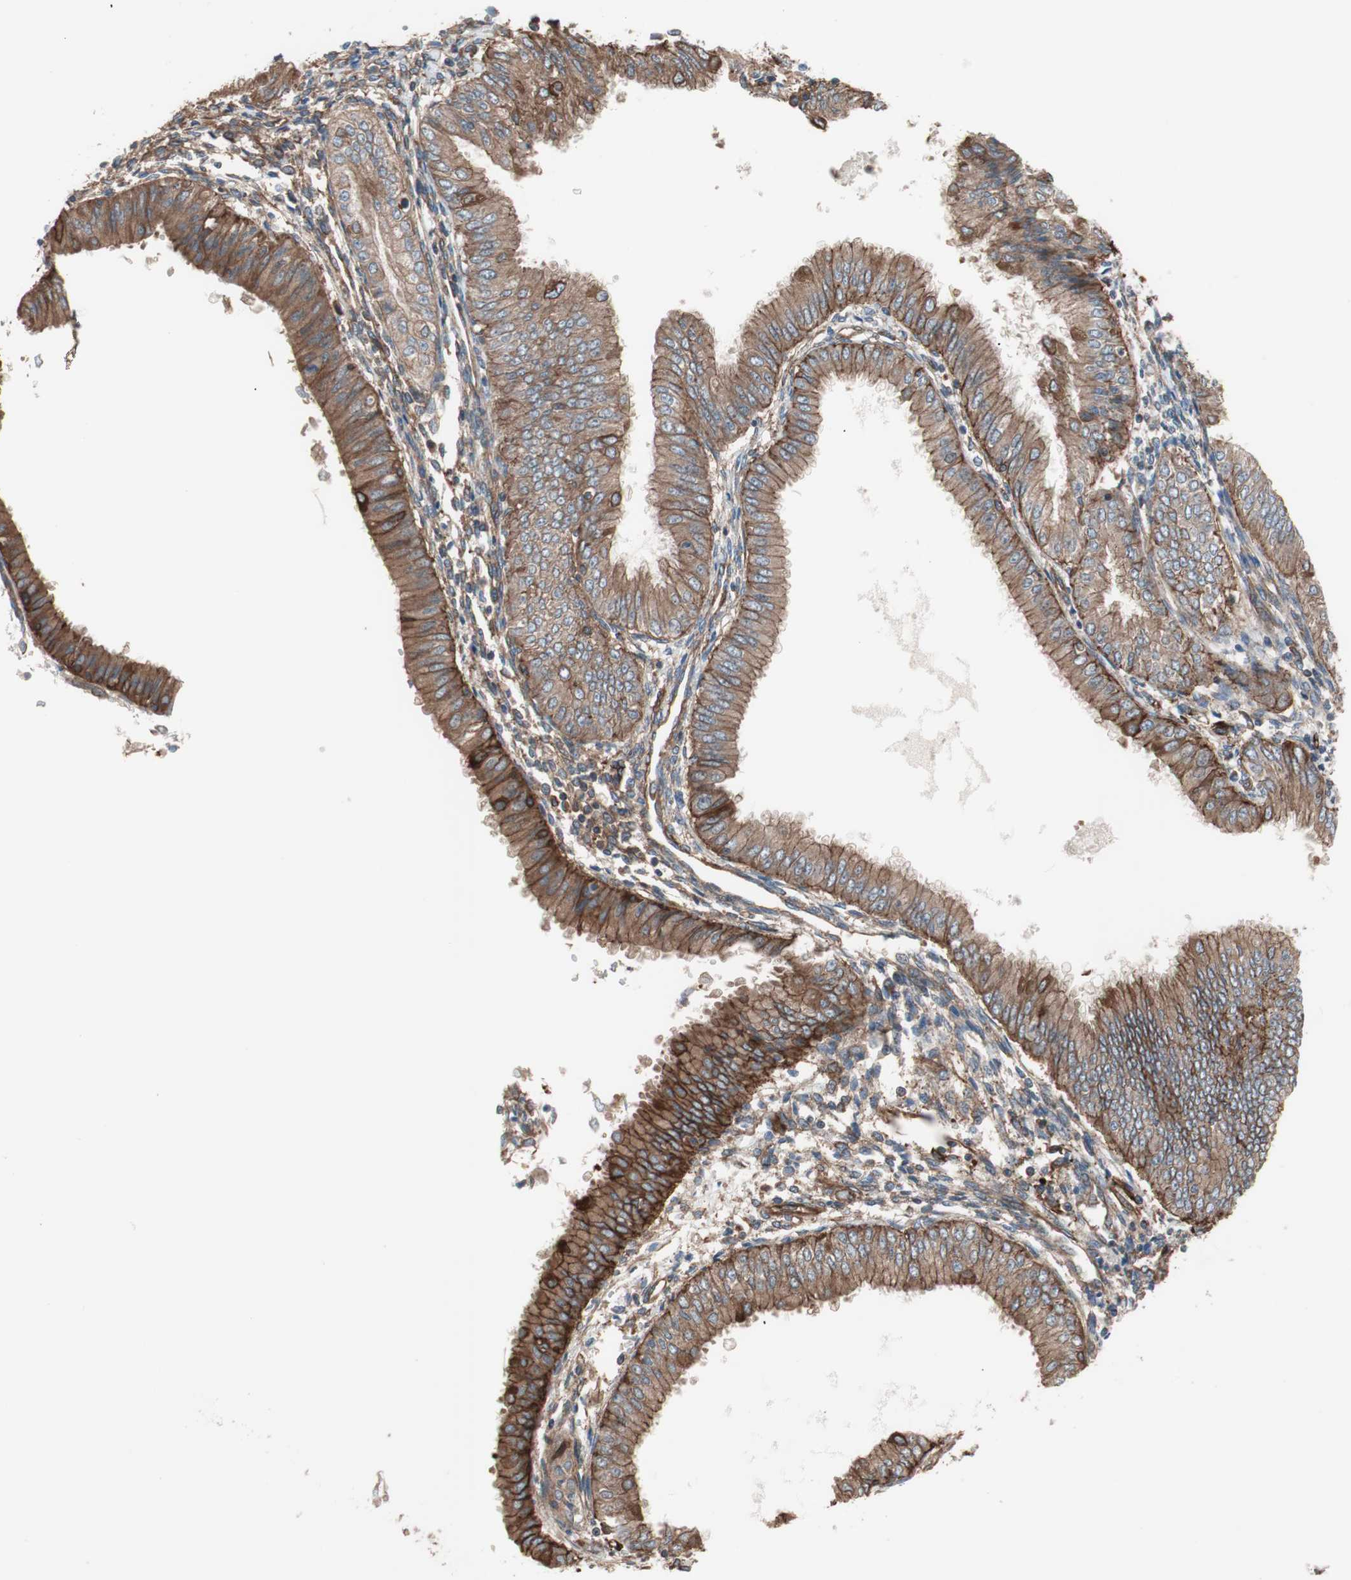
{"staining": {"intensity": "strong", "quantity": ">75%", "location": "cytoplasmic/membranous"}, "tissue": "endometrial cancer", "cell_type": "Tumor cells", "image_type": "cancer", "snomed": [{"axis": "morphology", "description": "Adenocarcinoma, NOS"}, {"axis": "topography", "description": "Endometrium"}], "caption": "Immunohistochemical staining of human endometrial cancer (adenocarcinoma) displays high levels of strong cytoplasmic/membranous staining in about >75% of tumor cells.", "gene": "GPSM2", "patient": {"sex": "female", "age": 53}}